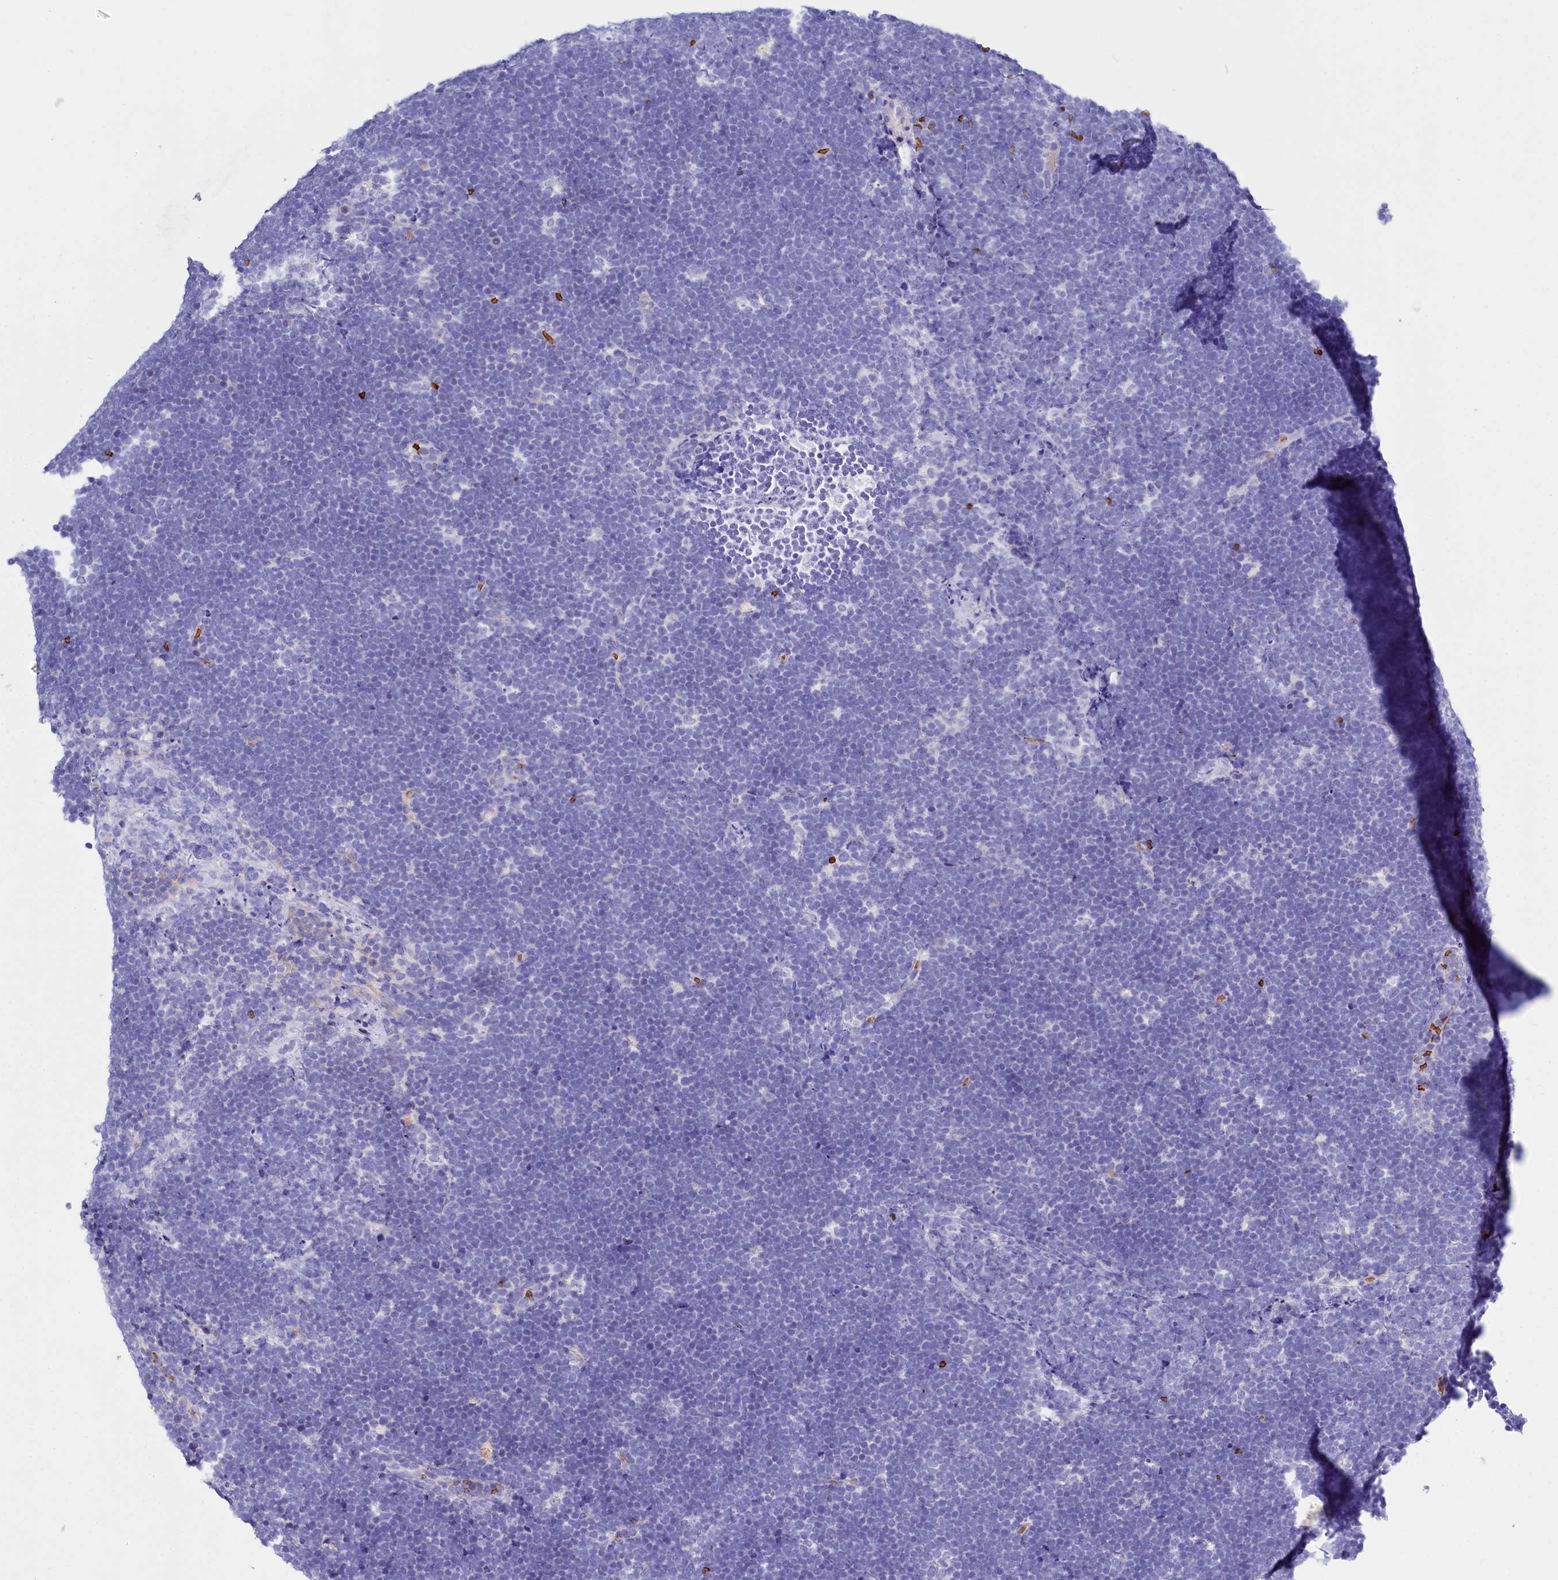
{"staining": {"intensity": "negative", "quantity": "none", "location": "none"}, "tissue": "lymphoma", "cell_type": "Tumor cells", "image_type": "cancer", "snomed": [{"axis": "morphology", "description": "Malignant lymphoma, non-Hodgkin's type, High grade"}, {"axis": "topography", "description": "Lymph node"}], "caption": "Histopathology image shows no protein positivity in tumor cells of lymphoma tissue.", "gene": "RPUSD3", "patient": {"sex": "male", "age": 13}}